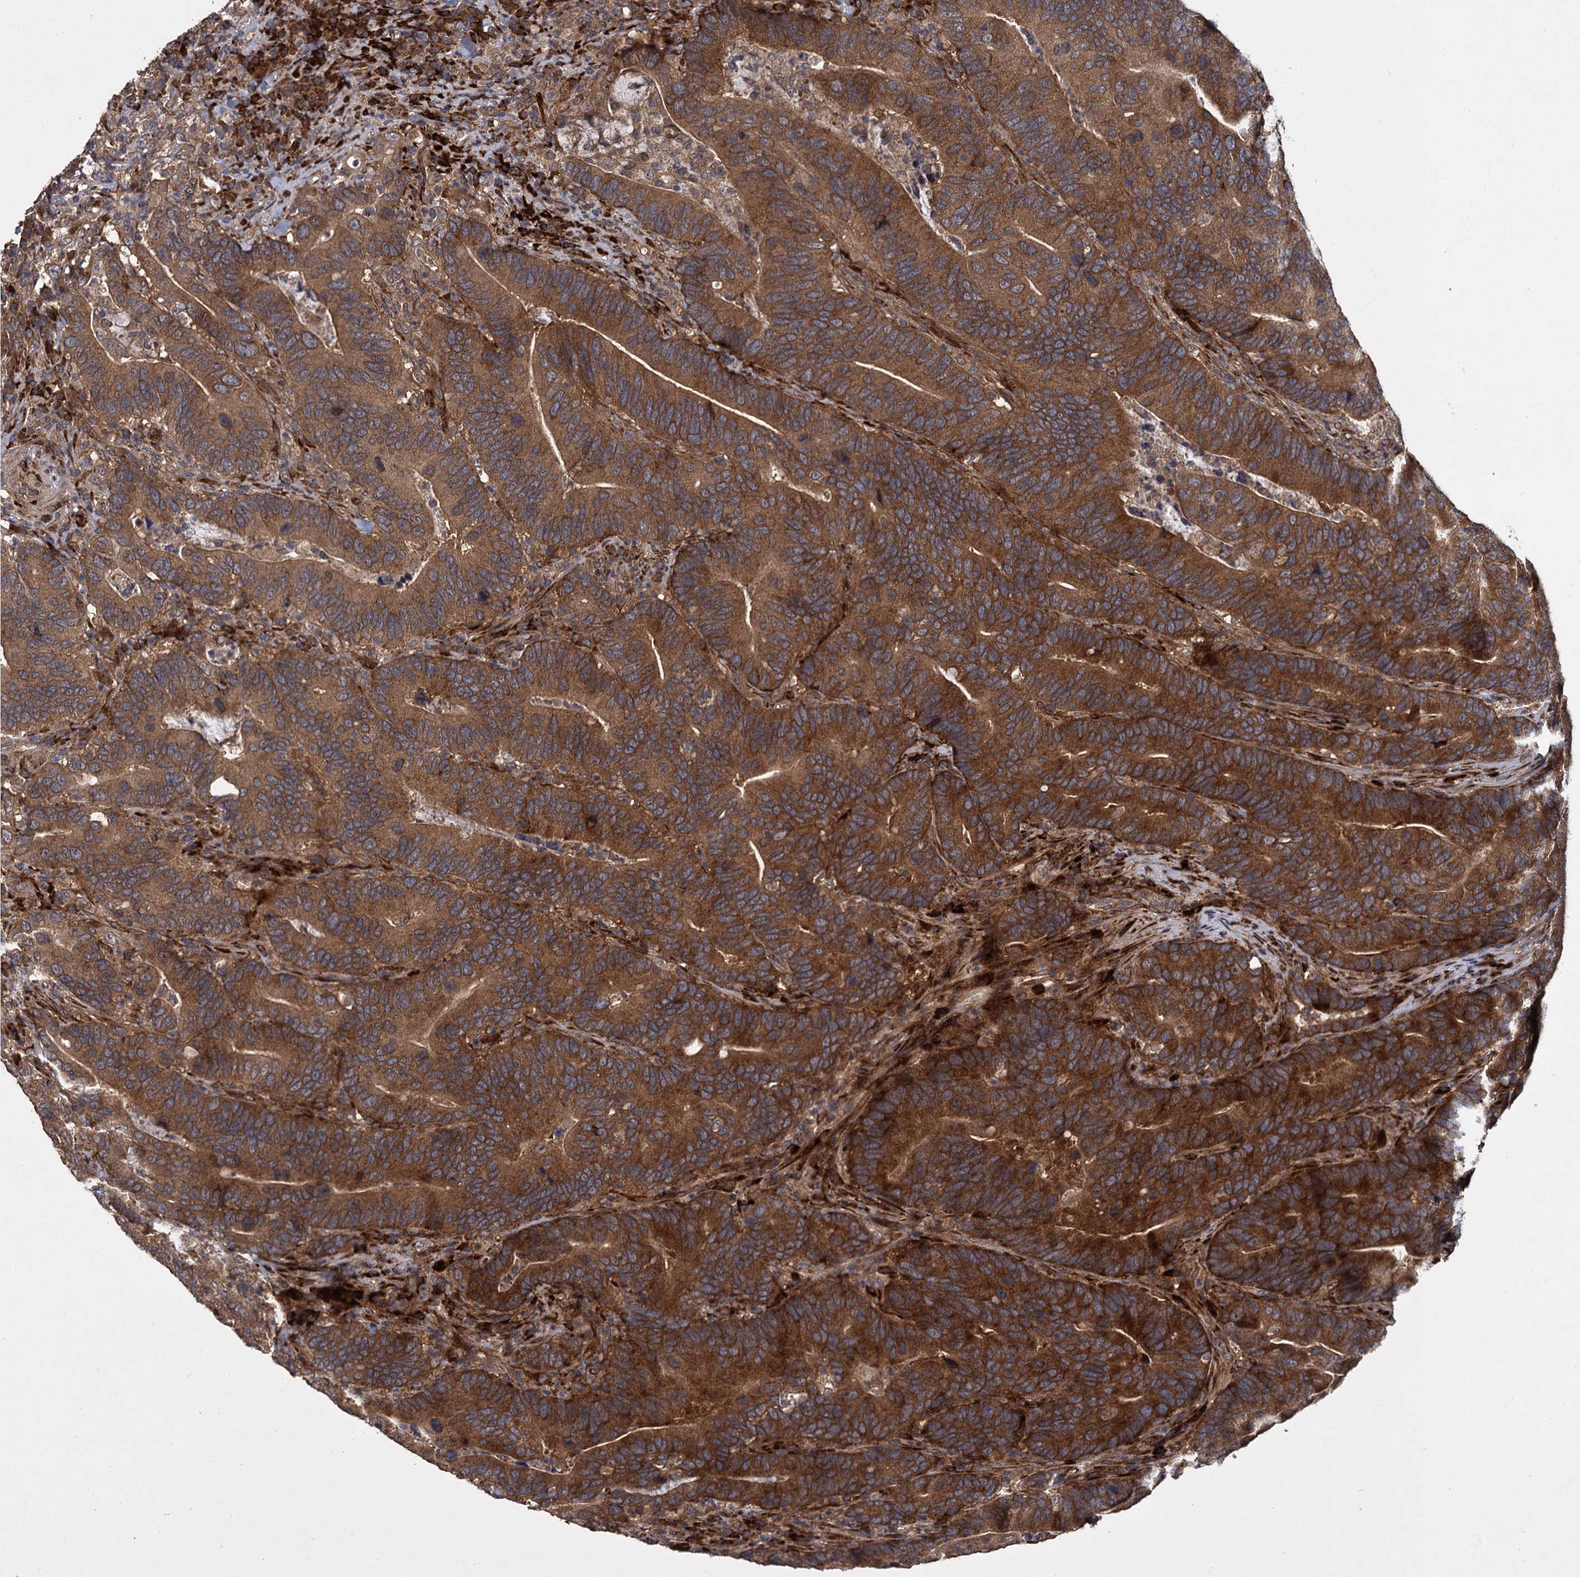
{"staining": {"intensity": "strong", "quantity": ">75%", "location": "cytoplasmic/membranous"}, "tissue": "colorectal cancer", "cell_type": "Tumor cells", "image_type": "cancer", "snomed": [{"axis": "morphology", "description": "Adenocarcinoma, NOS"}, {"axis": "topography", "description": "Colon"}], "caption": "A brown stain labels strong cytoplasmic/membranous expression of a protein in adenocarcinoma (colorectal) tumor cells.", "gene": "INPPL1", "patient": {"sex": "female", "age": 66}}